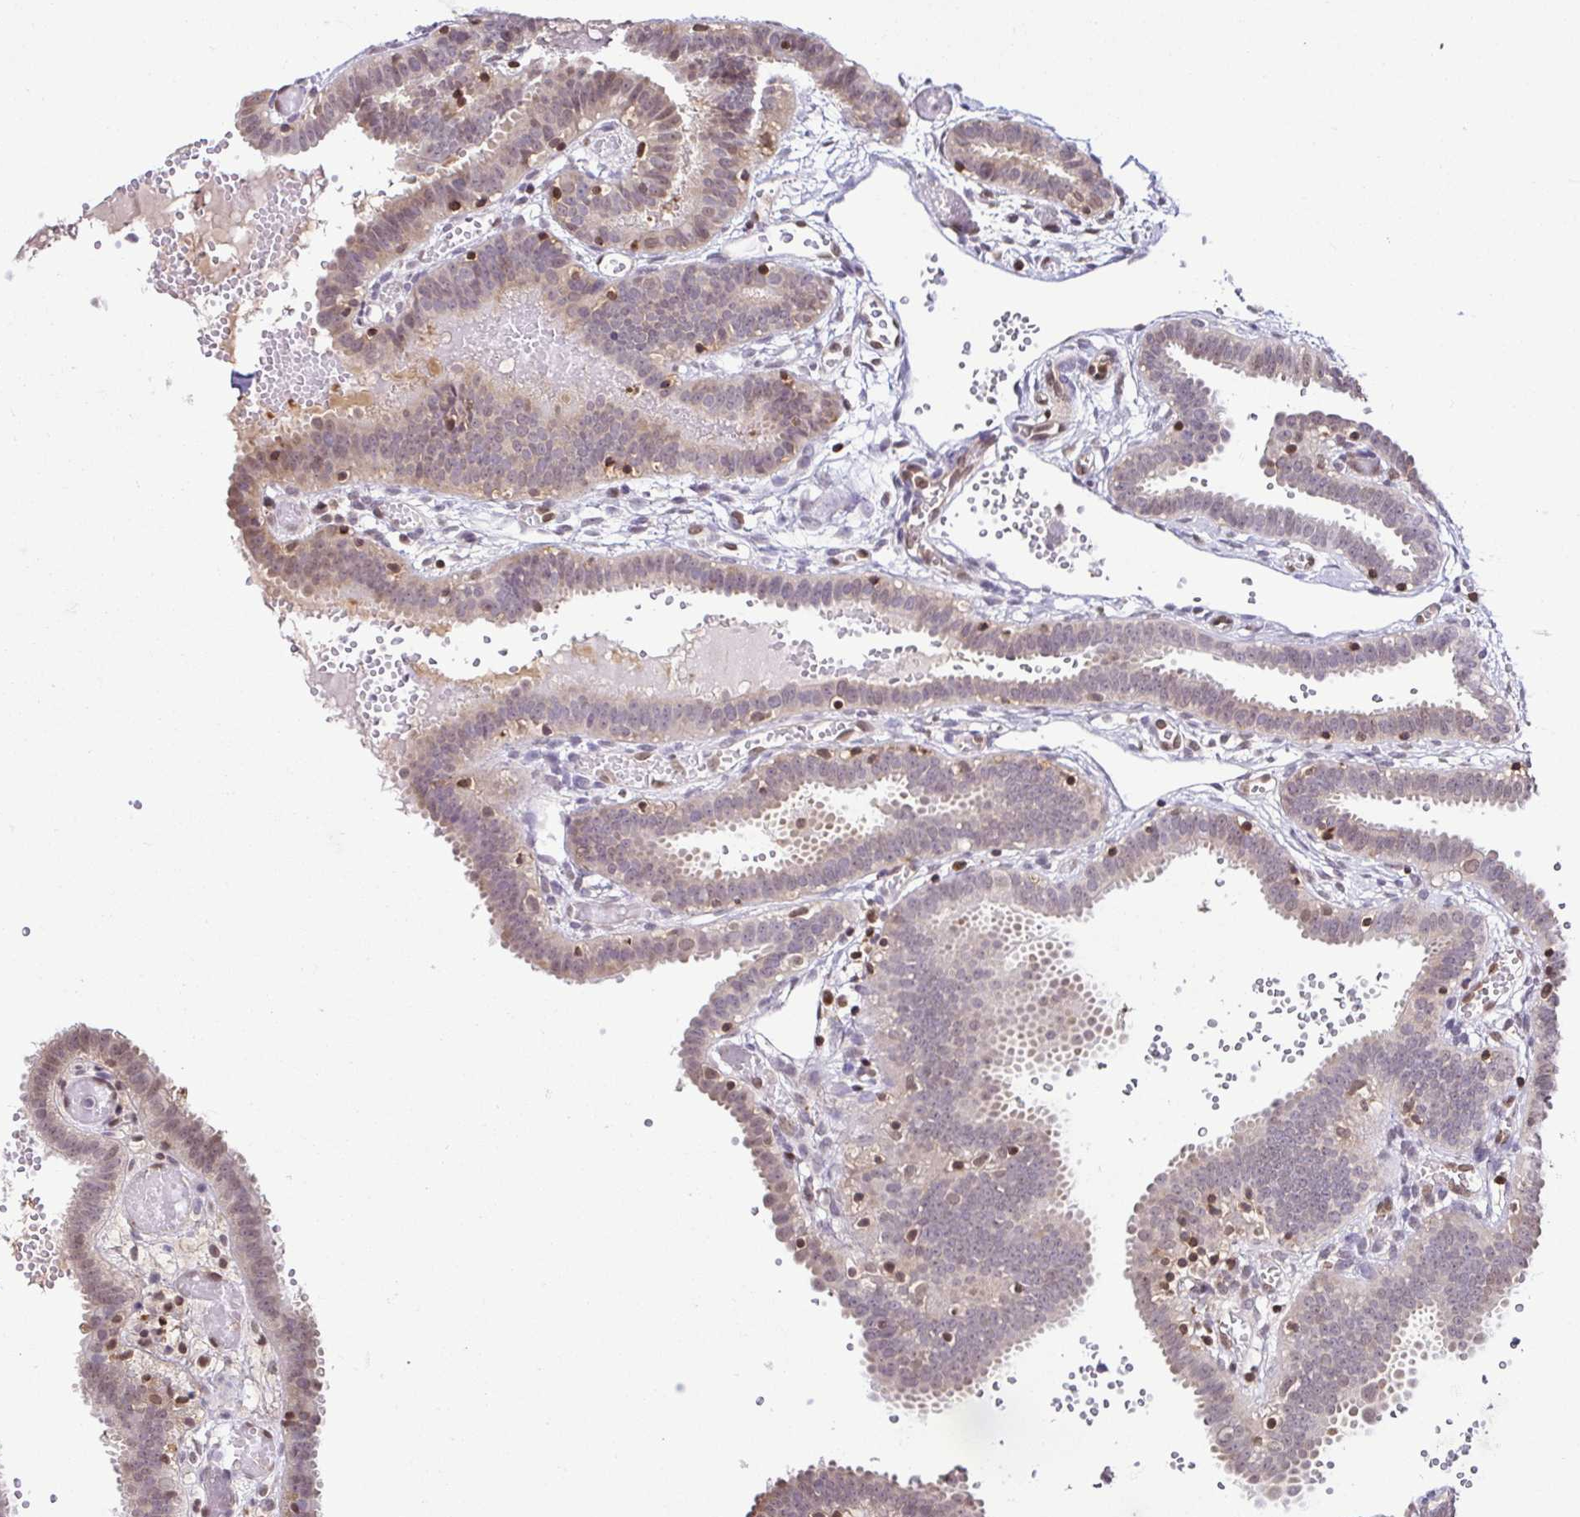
{"staining": {"intensity": "weak", "quantity": "<25%", "location": "nuclear"}, "tissue": "fallopian tube", "cell_type": "Glandular cells", "image_type": "normal", "snomed": [{"axis": "morphology", "description": "Normal tissue, NOS"}, {"axis": "topography", "description": "Fallopian tube"}], "caption": "Photomicrograph shows no significant protein staining in glandular cells of unremarkable fallopian tube.", "gene": "PSMB9", "patient": {"sex": "female", "age": 37}}